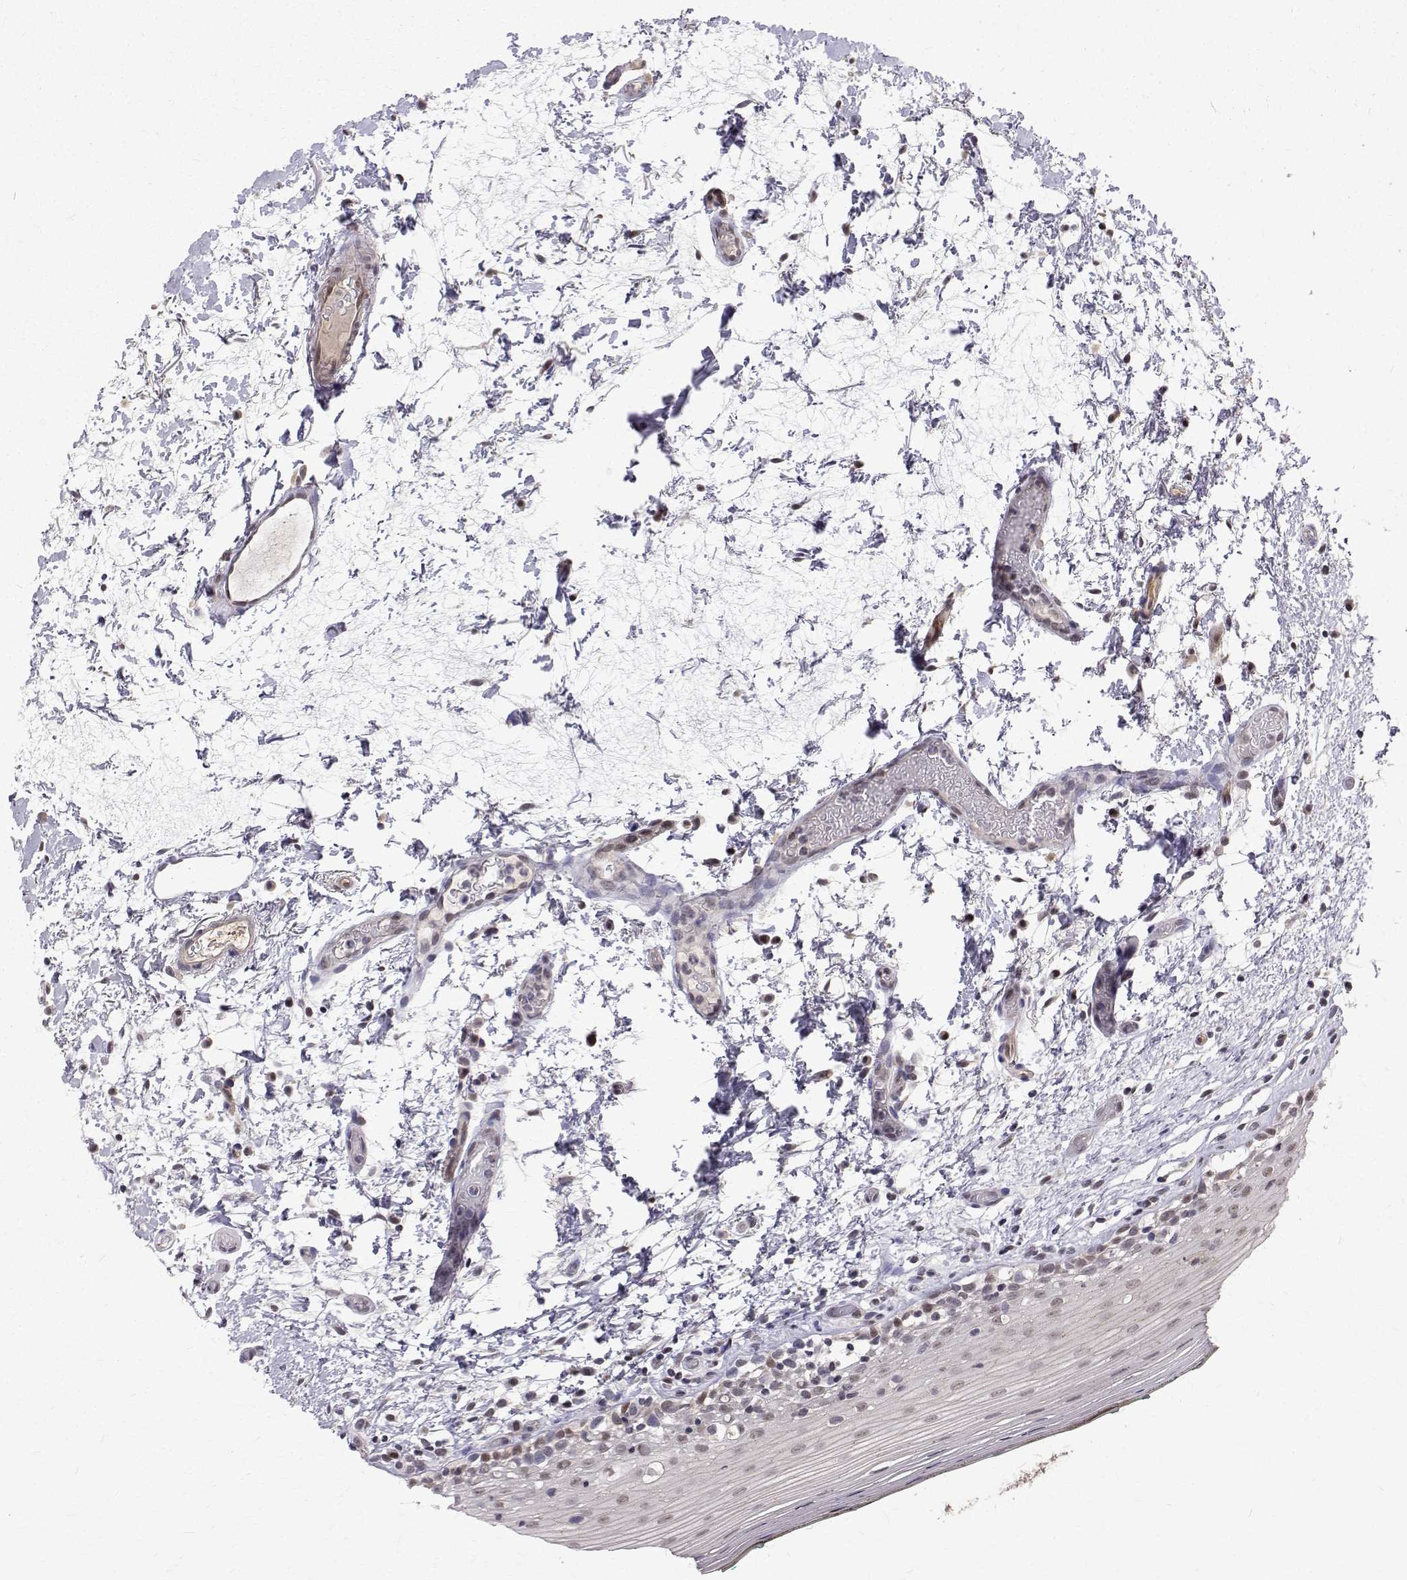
{"staining": {"intensity": "weak", "quantity": "25%-75%", "location": "nuclear"}, "tissue": "oral mucosa", "cell_type": "Squamous epithelial cells", "image_type": "normal", "snomed": [{"axis": "morphology", "description": "Normal tissue, NOS"}, {"axis": "topography", "description": "Oral tissue"}], "caption": "Squamous epithelial cells demonstrate weak nuclear positivity in approximately 25%-75% of cells in unremarkable oral mucosa. (Stains: DAB in brown, nuclei in blue, Microscopy: brightfield microscopy at high magnification).", "gene": "NIF3L1", "patient": {"sex": "female", "age": 83}}